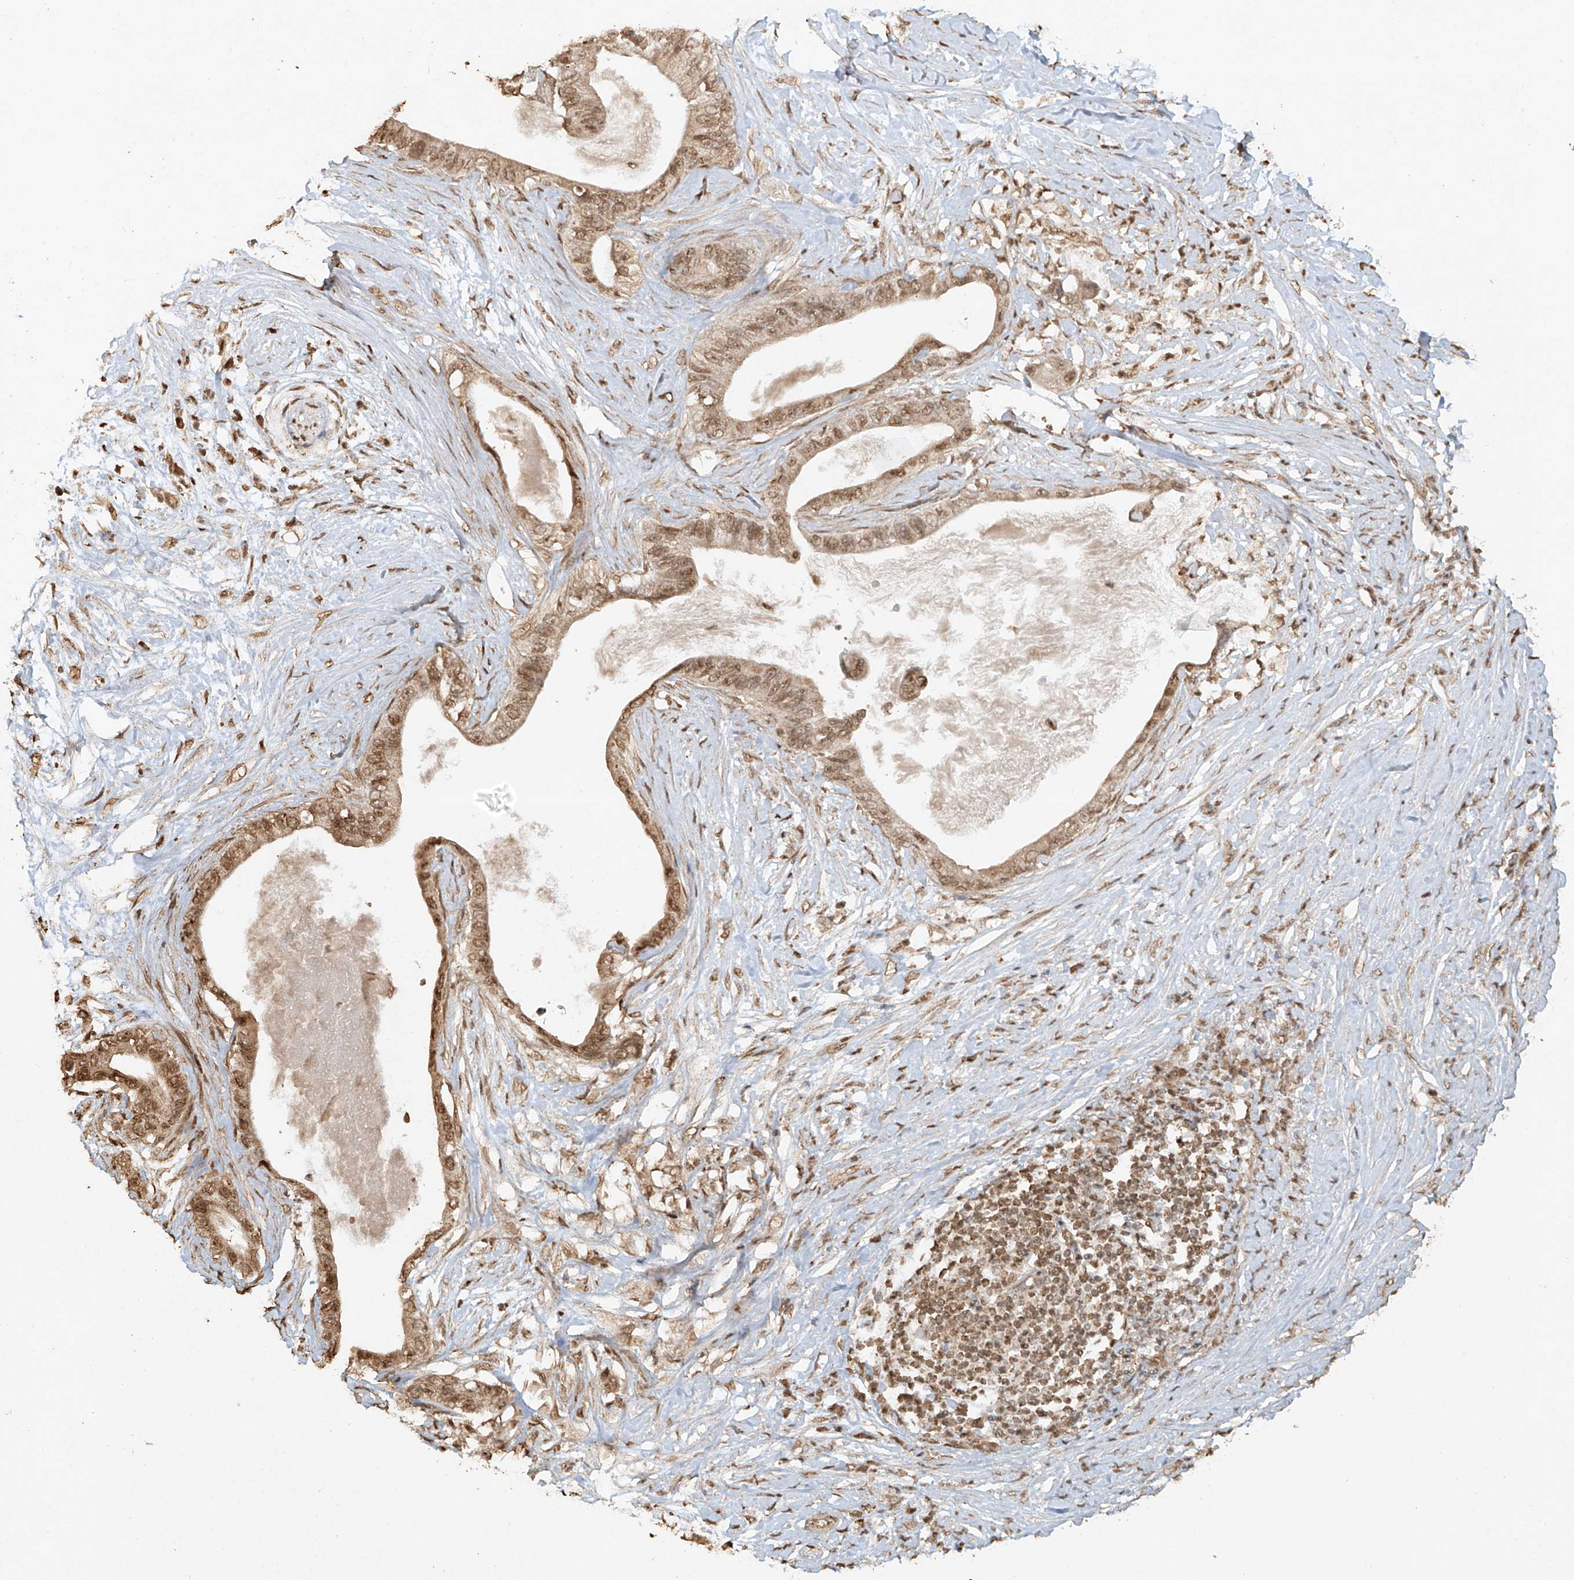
{"staining": {"intensity": "moderate", "quantity": ">75%", "location": "cytoplasmic/membranous,nuclear"}, "tissue": "pancreatic cancer", "cell_type": "Tumor cells", "image_type": "cancer", "snomed": [{"axis": "morphology", "description": "Adenocarcinoma, NOS"}, {"axis": "topography", "description": "Pancreas"}], "caption": "This photomicrograph displays pancreatic cancer (adenocarcinoma) stained with IHC to label a protein in brown. The cytoplasmic/membranous and nuclear of tumor cells show moderate positivity for the protein. Nuclei are counter-stained blue.", "gene": "TIGAR", "patient": {"sex": "male", "age": 77}}